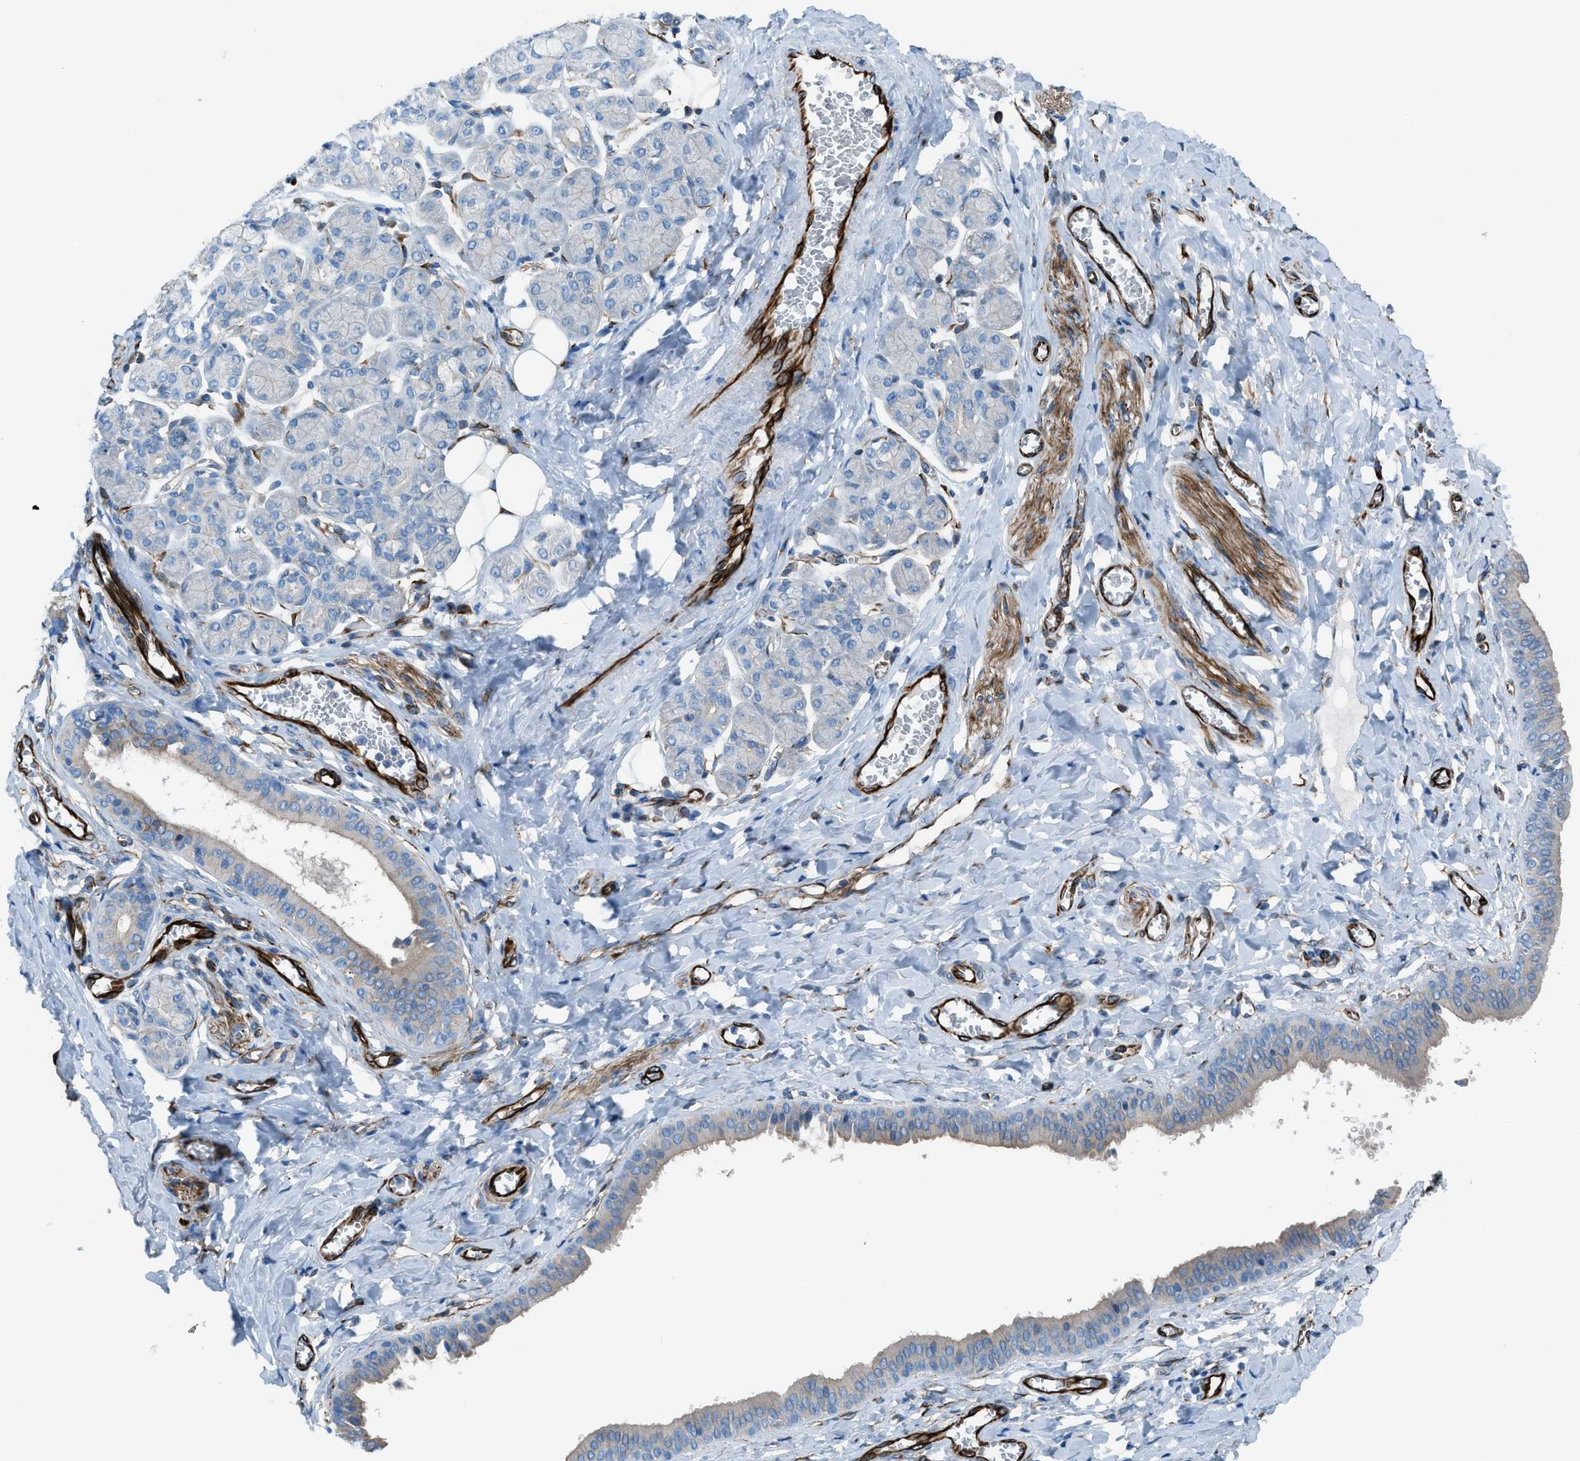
{"staining": {"intensity": "weak", "quantity": "<25%", "location": "cytoplasmic/membranous"}, "tissue": "salivary gland", "cell_type": "Glandular cells", "image_type": "normal", "snomed": [{"axis": "morphology", "description": "Normal tissue, NOS"}, {"axis": "morphology", "description": "Inflammation, NOS"}, {"axis": "topography", "description": "Lymph node"}, {"axis": "topography", "description": "Salivary gland"}], "caption": "Histopathology image shows no protein staining in glandular cells of normal salivary gland. The staining is performed using DAB (3,3'-diaminobenzidine) brown chromogen with nuclei counter-stained in using hematoxylin.", "gene": "CABP7", "patient": {"sex": "male", "age": 3}}